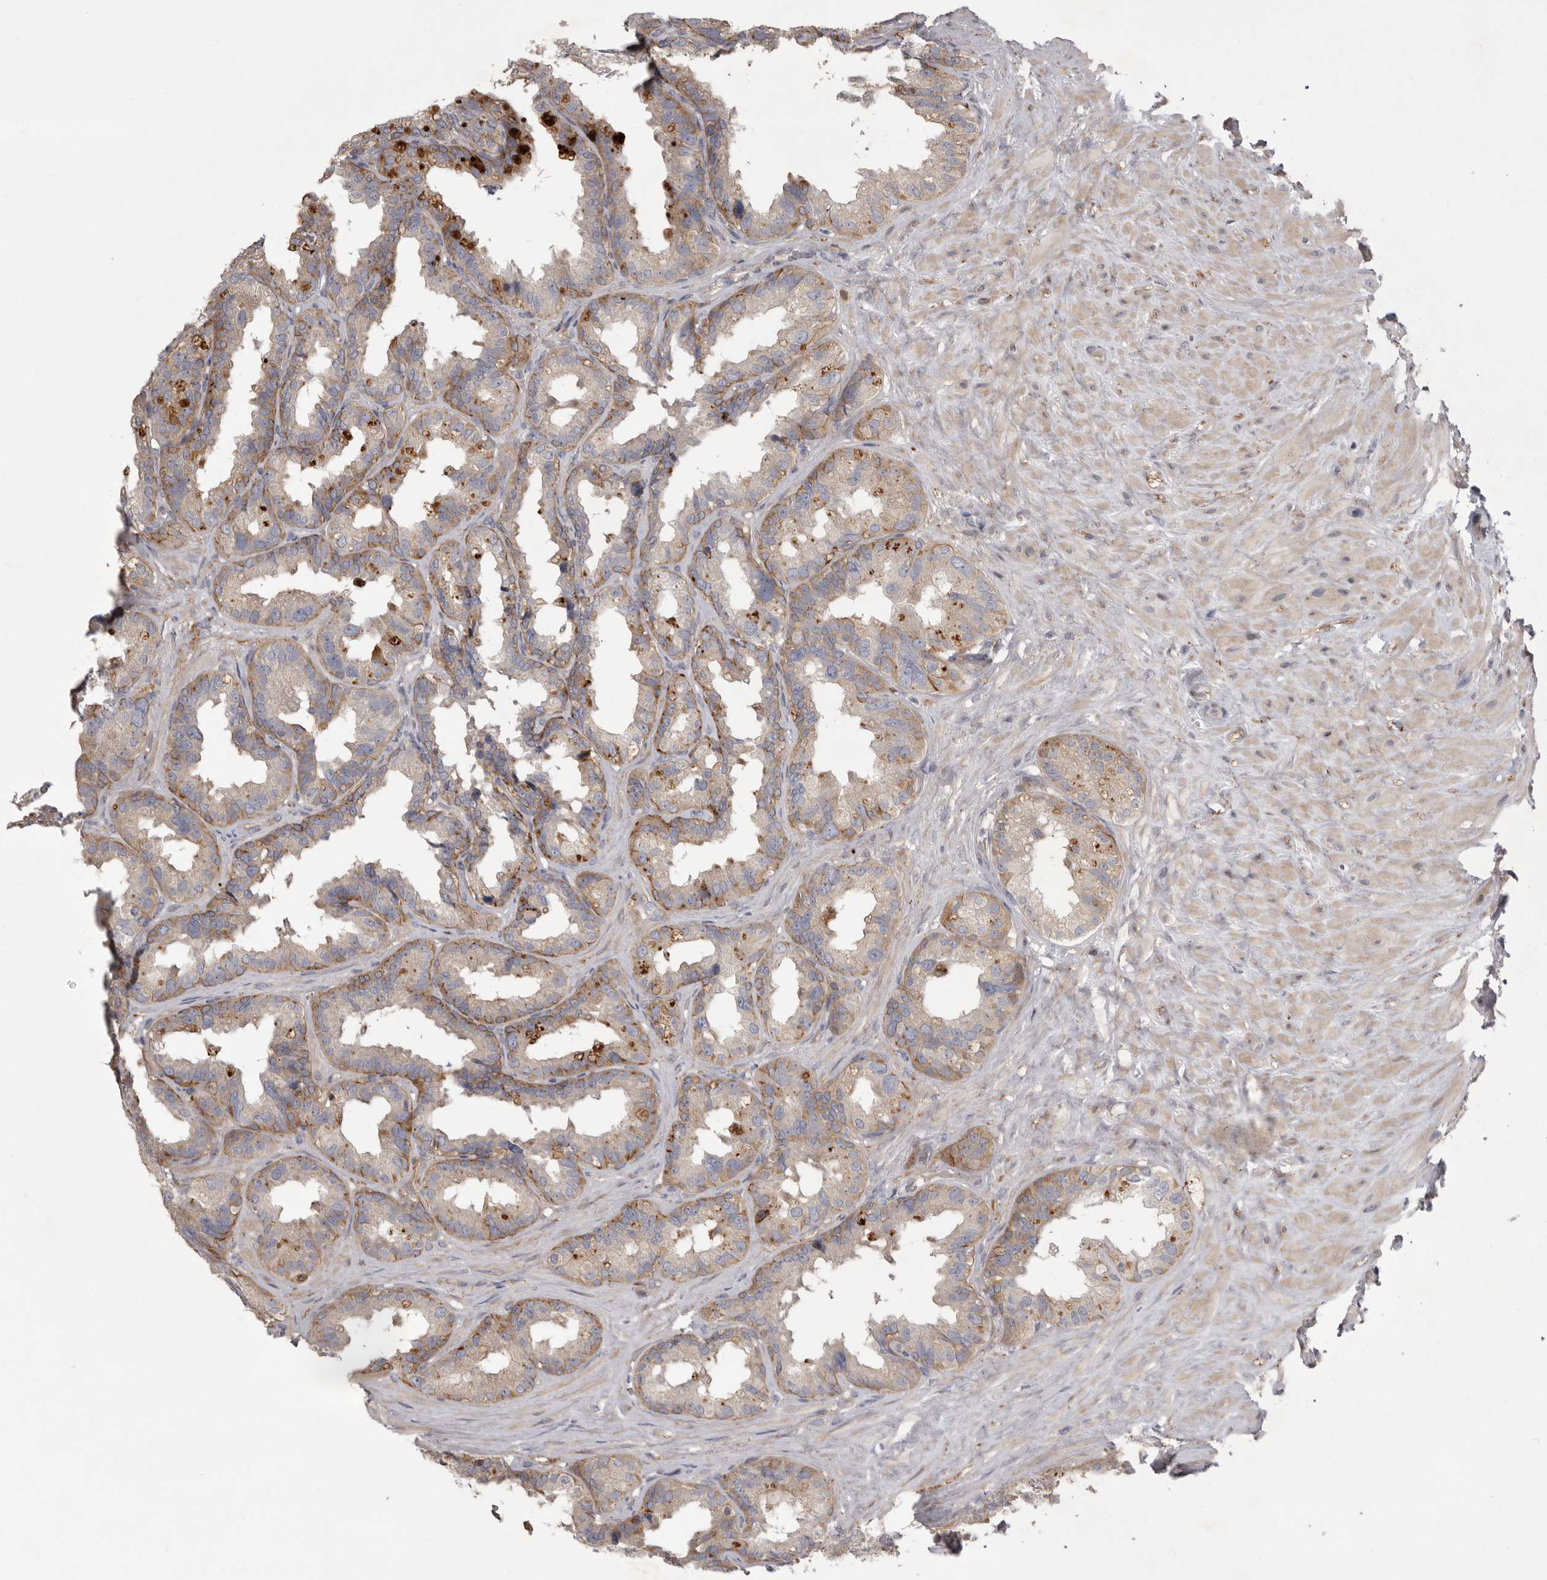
{"staining": {"intensity": "moderate", "quantity": "<25%", "location": "cytoplasmic/membranous"}, "tissue": "seminal vesicle", "cell_type": "Glandular cells", "image_type": "normal", "snomed": [{"axis": "morphology", "description": "Normal tissue, NOS"}, {"axis": "topography", "description": "Seminal veicle"}], "caption": "Immunohistochemical staining of benign seminal vesicle demonstrates low levels of moderate cytoplasmic/membranous positivity in about <25% of glandular cells. (DAB IHC with brightfield microscopy, high magnification).", "gene": "WDR47", "patient": {"sex": "male", "age": 80}}